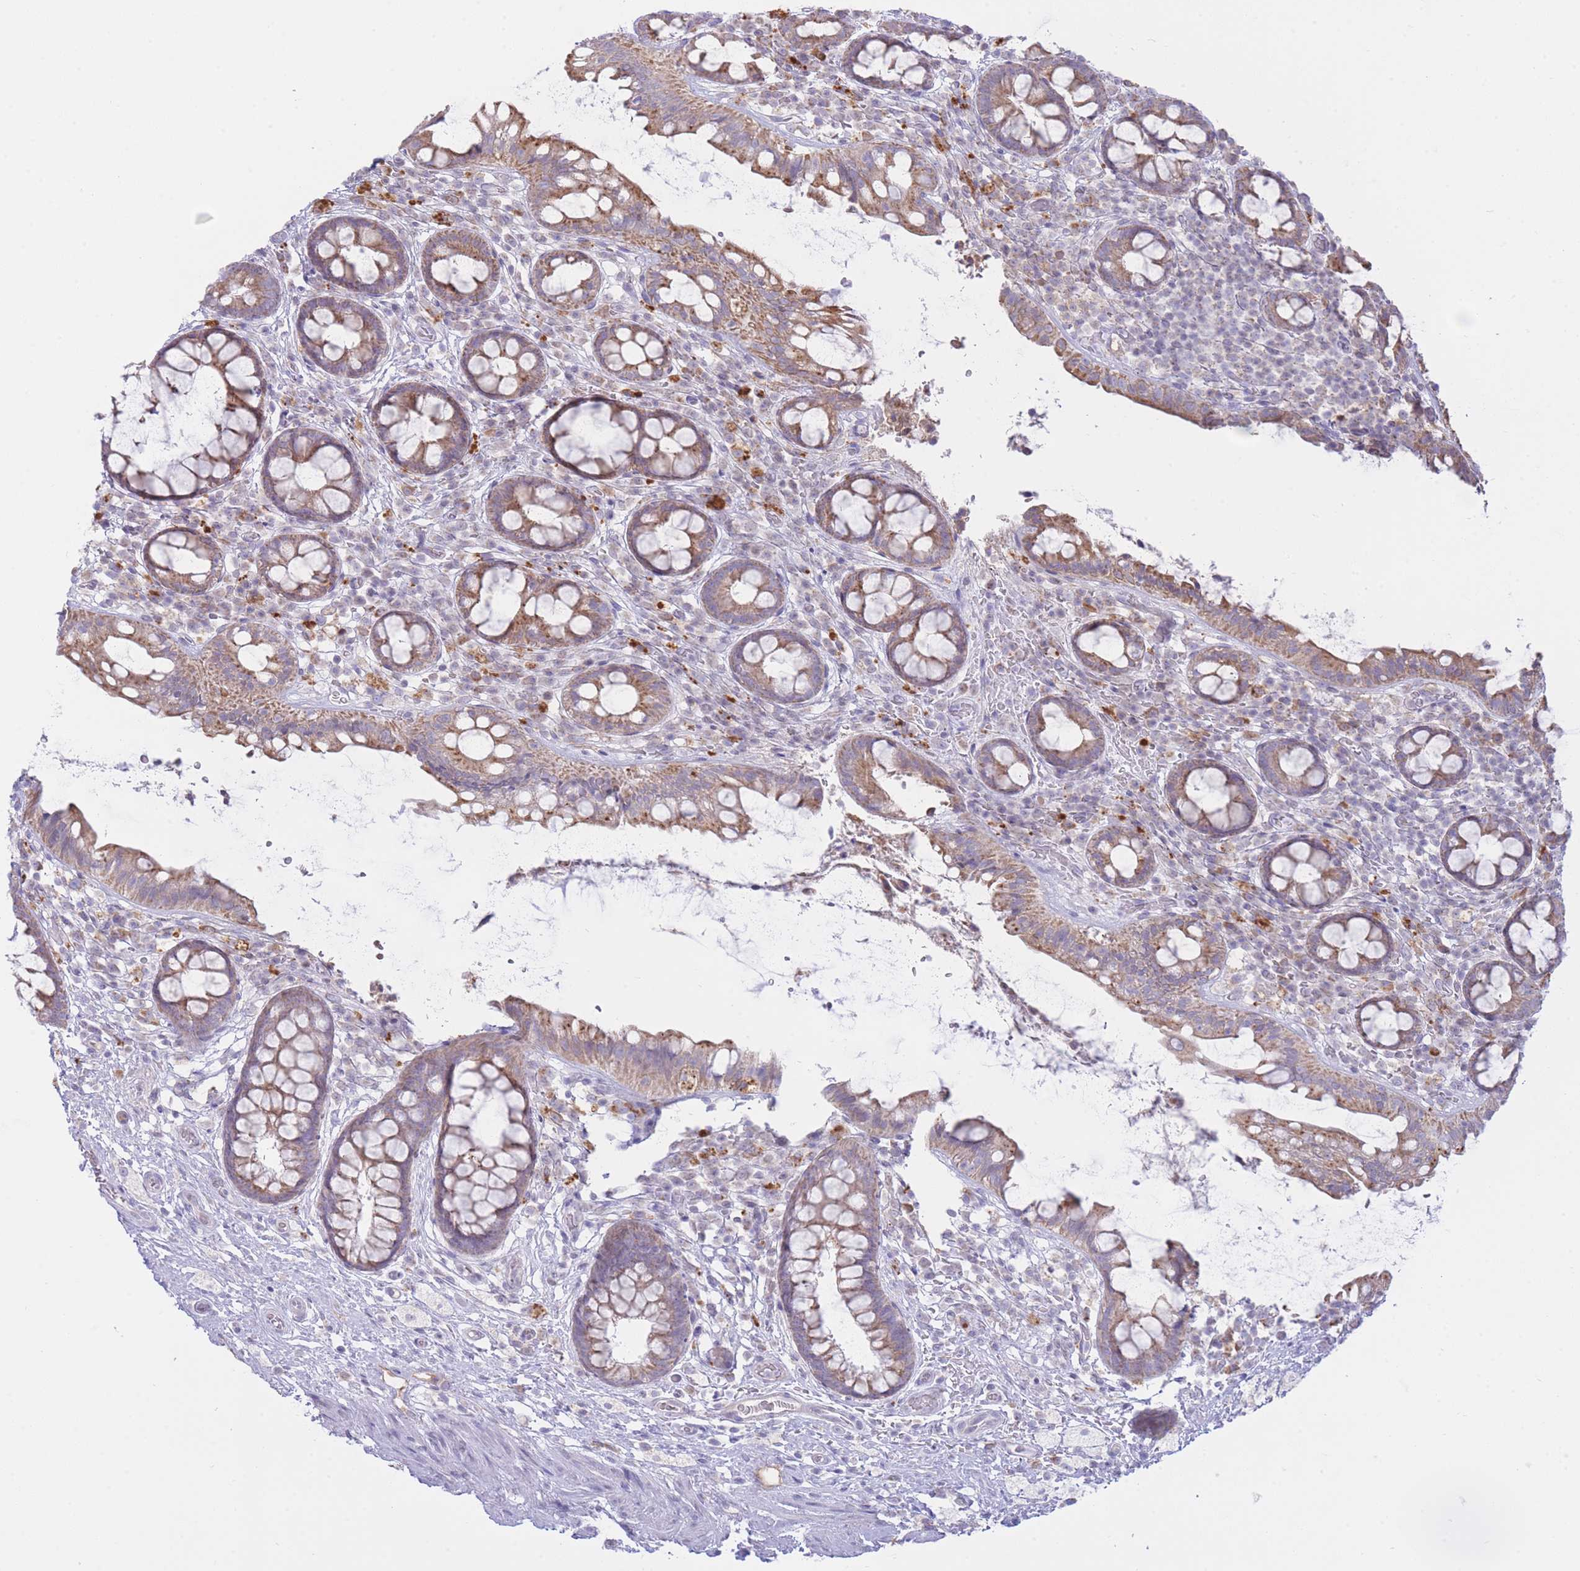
{"staining": {"intensity": "moderate", "quantity": ">75%", "location": "cytoplasmic/membranous"}, "tissue": "rectum", "cell_type": "Glandular cells", "image_type": "normal", "snomed": [{"axis": "morphology", "description": "Normal tissue, NOS"}, {"axis": "topography", "description": "Rectum"}, {"axis": "topography", "description": "Peripheral nerve tissue"}], "caption": "DAB (3,3'-diaminobenzidine) immunohistochemical staining of benign rectum demonstrates moderate cytoplasmic/membranous protein positivity in about >75% of glandular cells.", "gene": "NANP", "patient": {"sex": "female", "age": 69}}